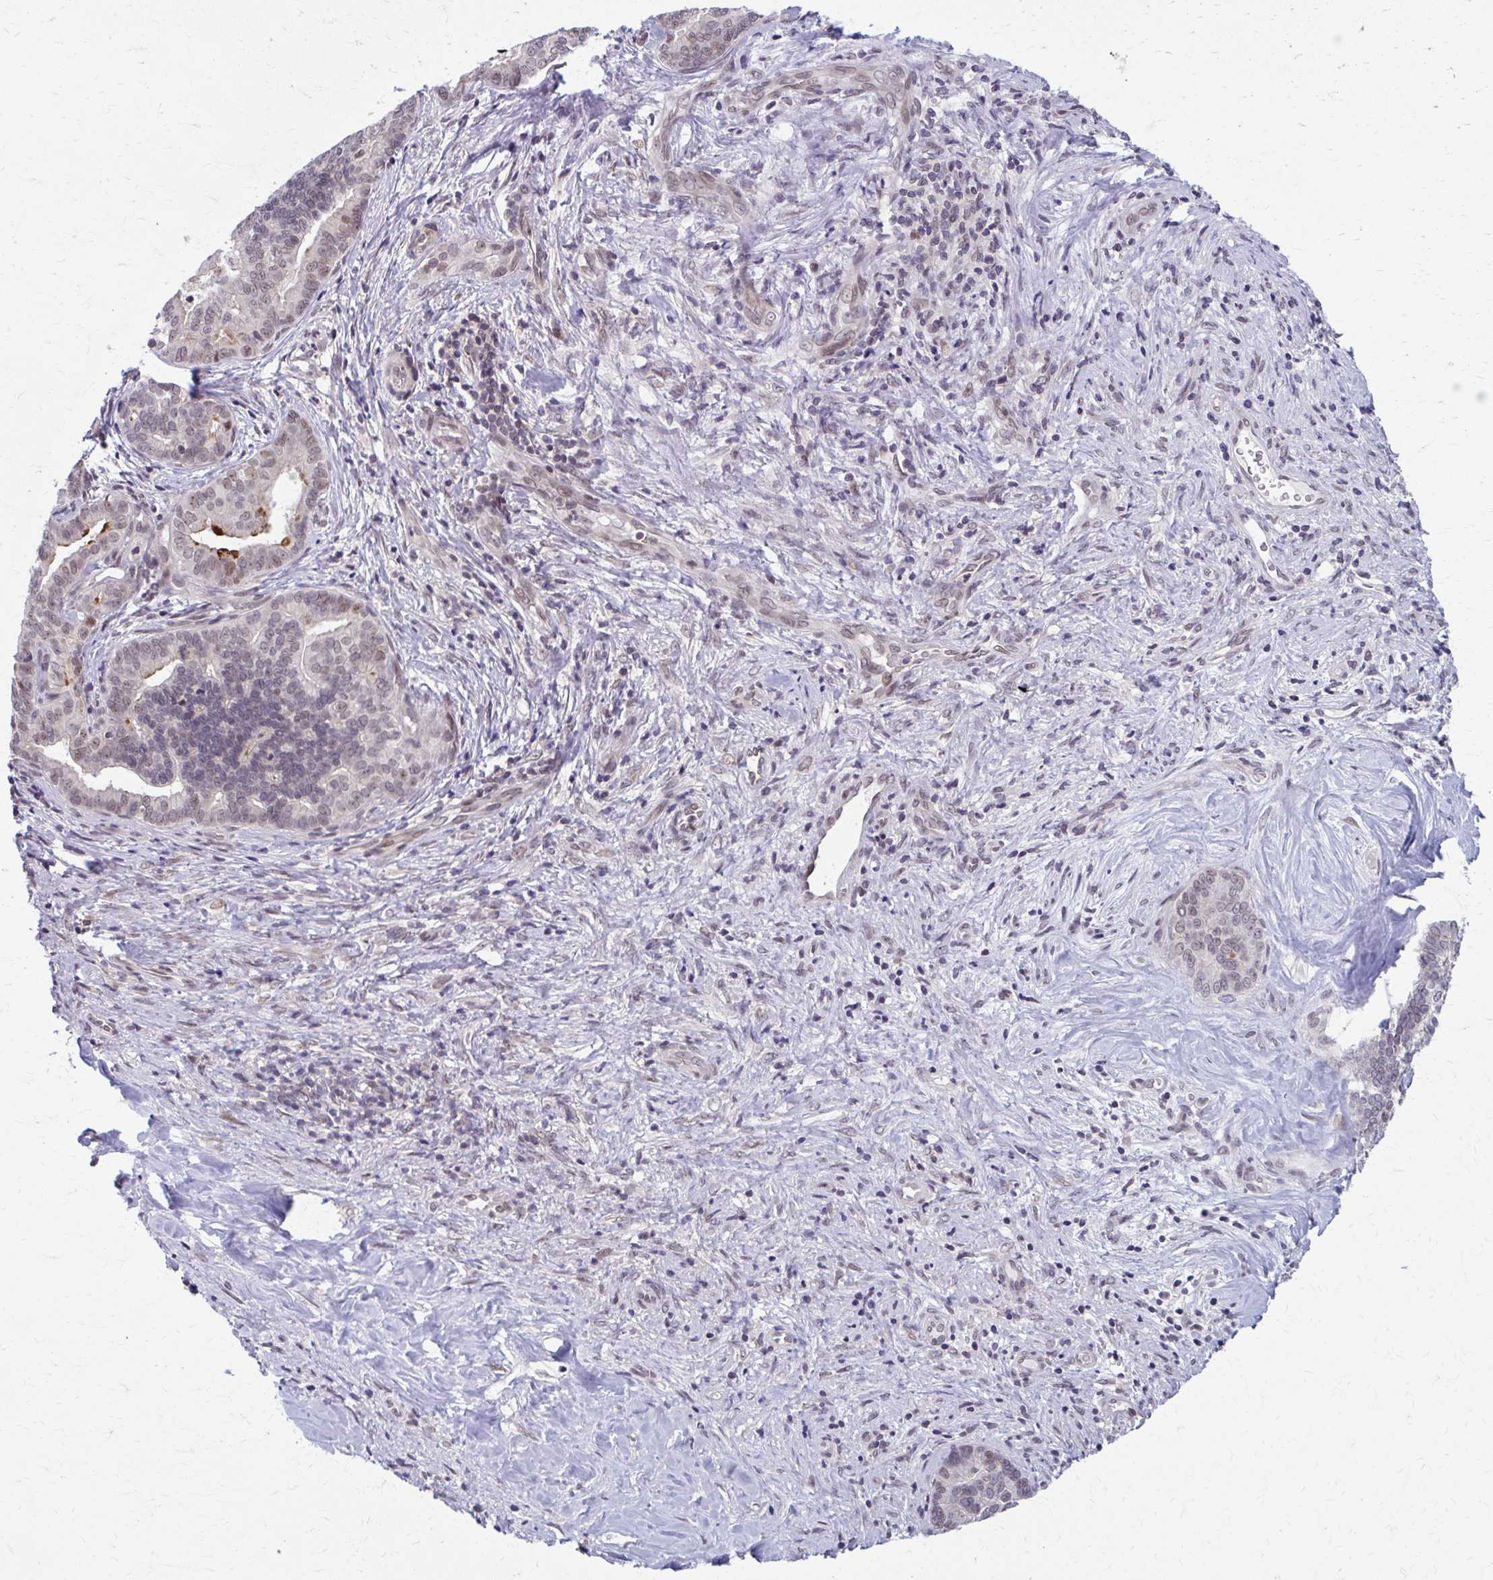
{"staining": {"intensity": "weak", "quantity": ">75%", "location": "nuclear"}, "tissue": "liver cancer", "cell_type": "Tumor cells", "image_type": "cancer", "snomed": [{"axis": "morphology", "description": "Cholangiocarcinoma"}, {"axis": "topography", "description": "Liver"}], "caption": "A histopathology image of liver cancer stained for a protein shows weak nuclear brown staining in tumor cells. Nuclei are stained in blue.", "gene": "SETBP1", "patient": {"sex": "female", "age": 64}}